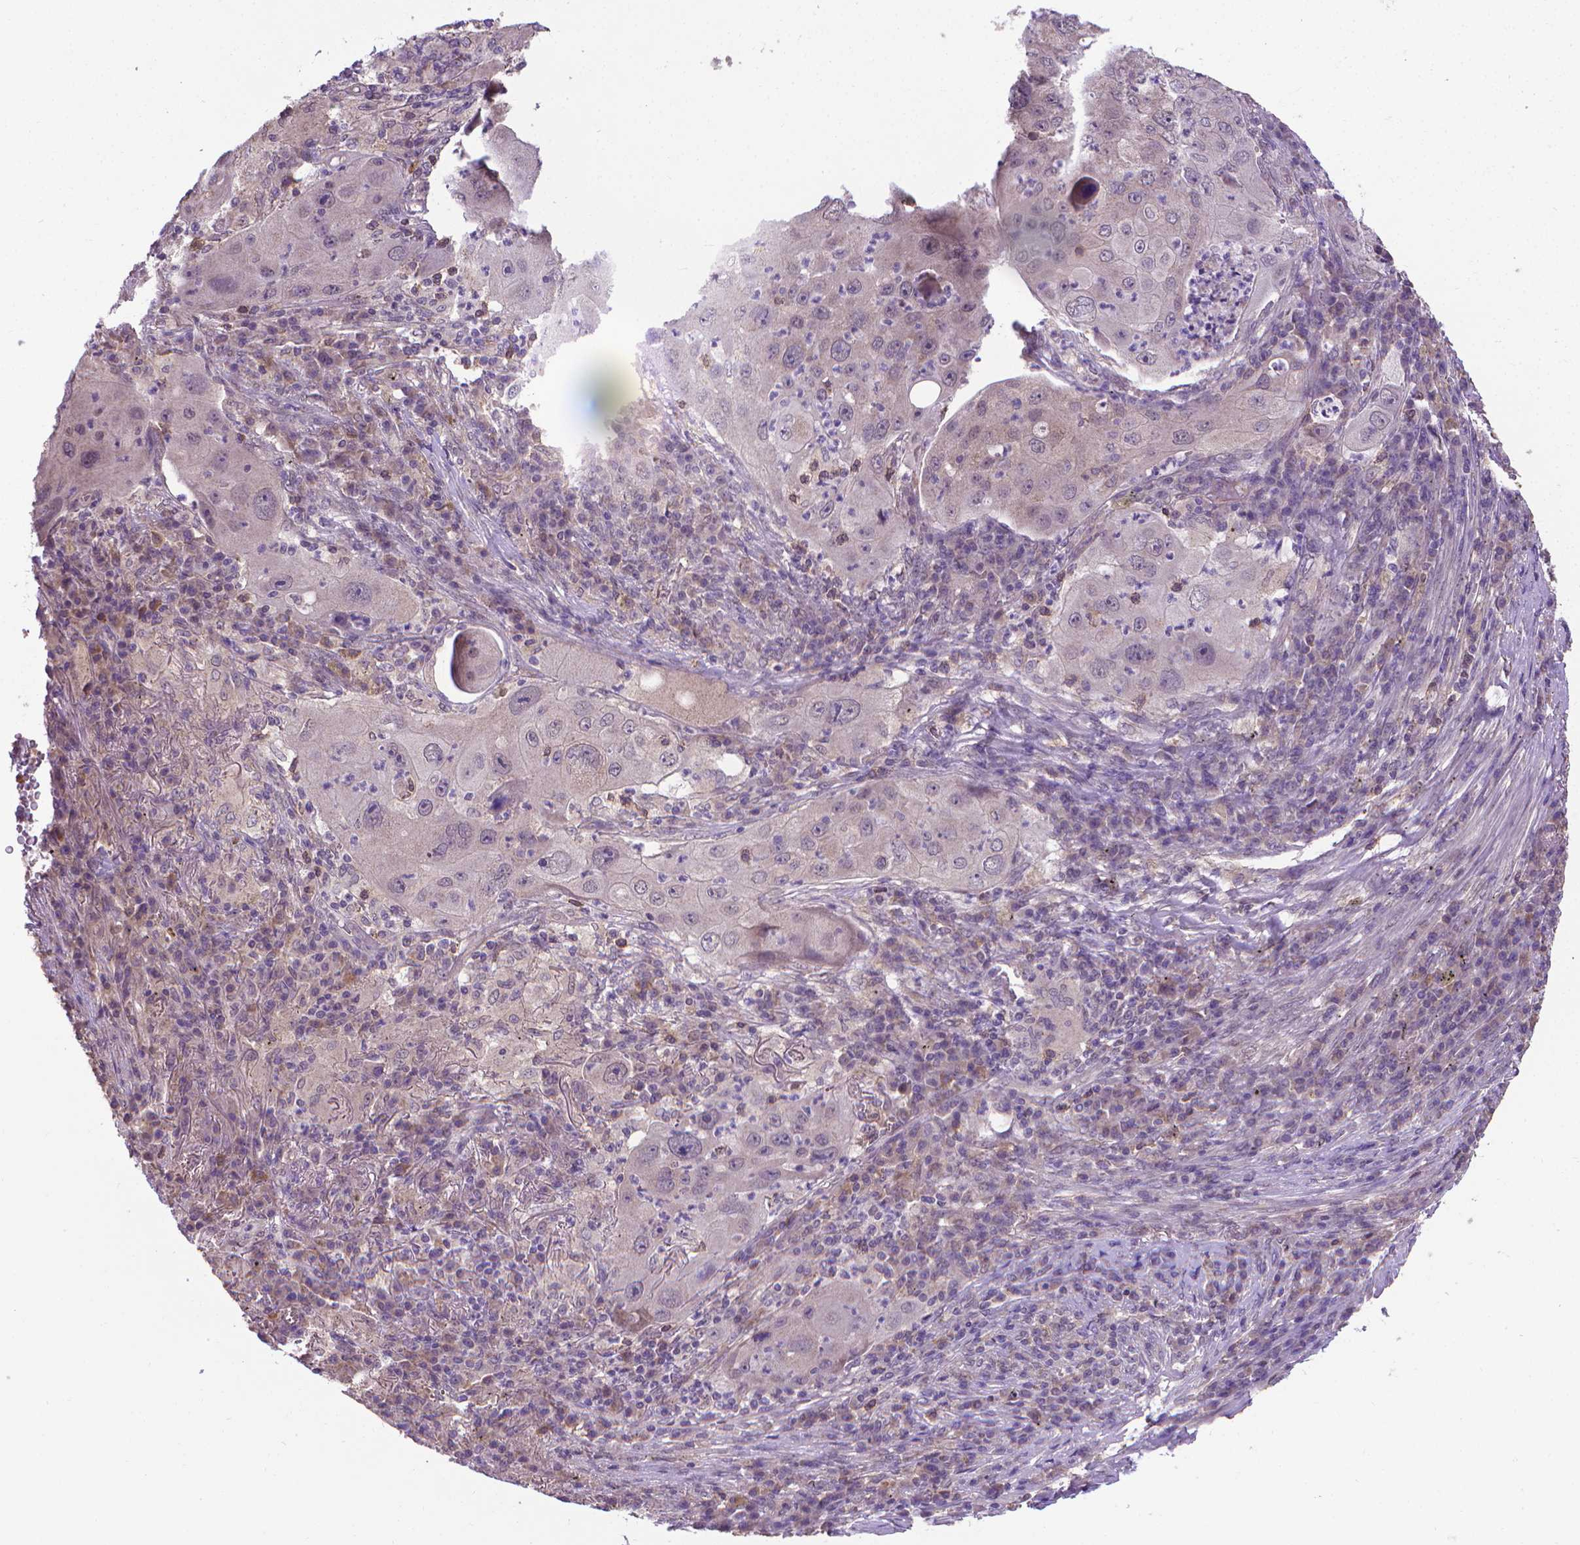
{"staining": {"intensity": "negative", "quantity": "none", "location": "none"}, "tissue": "lung cancer", "cell_type": "Tumor cells", "image_type": "cancer", "snomed": [{"axis": "morphology", "description": "Squamous cell carcinoma, NOS"}, {"axis": "topography", "description": "Lung"}], "caption": "Tumor cells show no significant protein staining in lung squamous cell carcinoma.", "gene": "GPR63", "patient": {"sex": "female", "age": 59}}